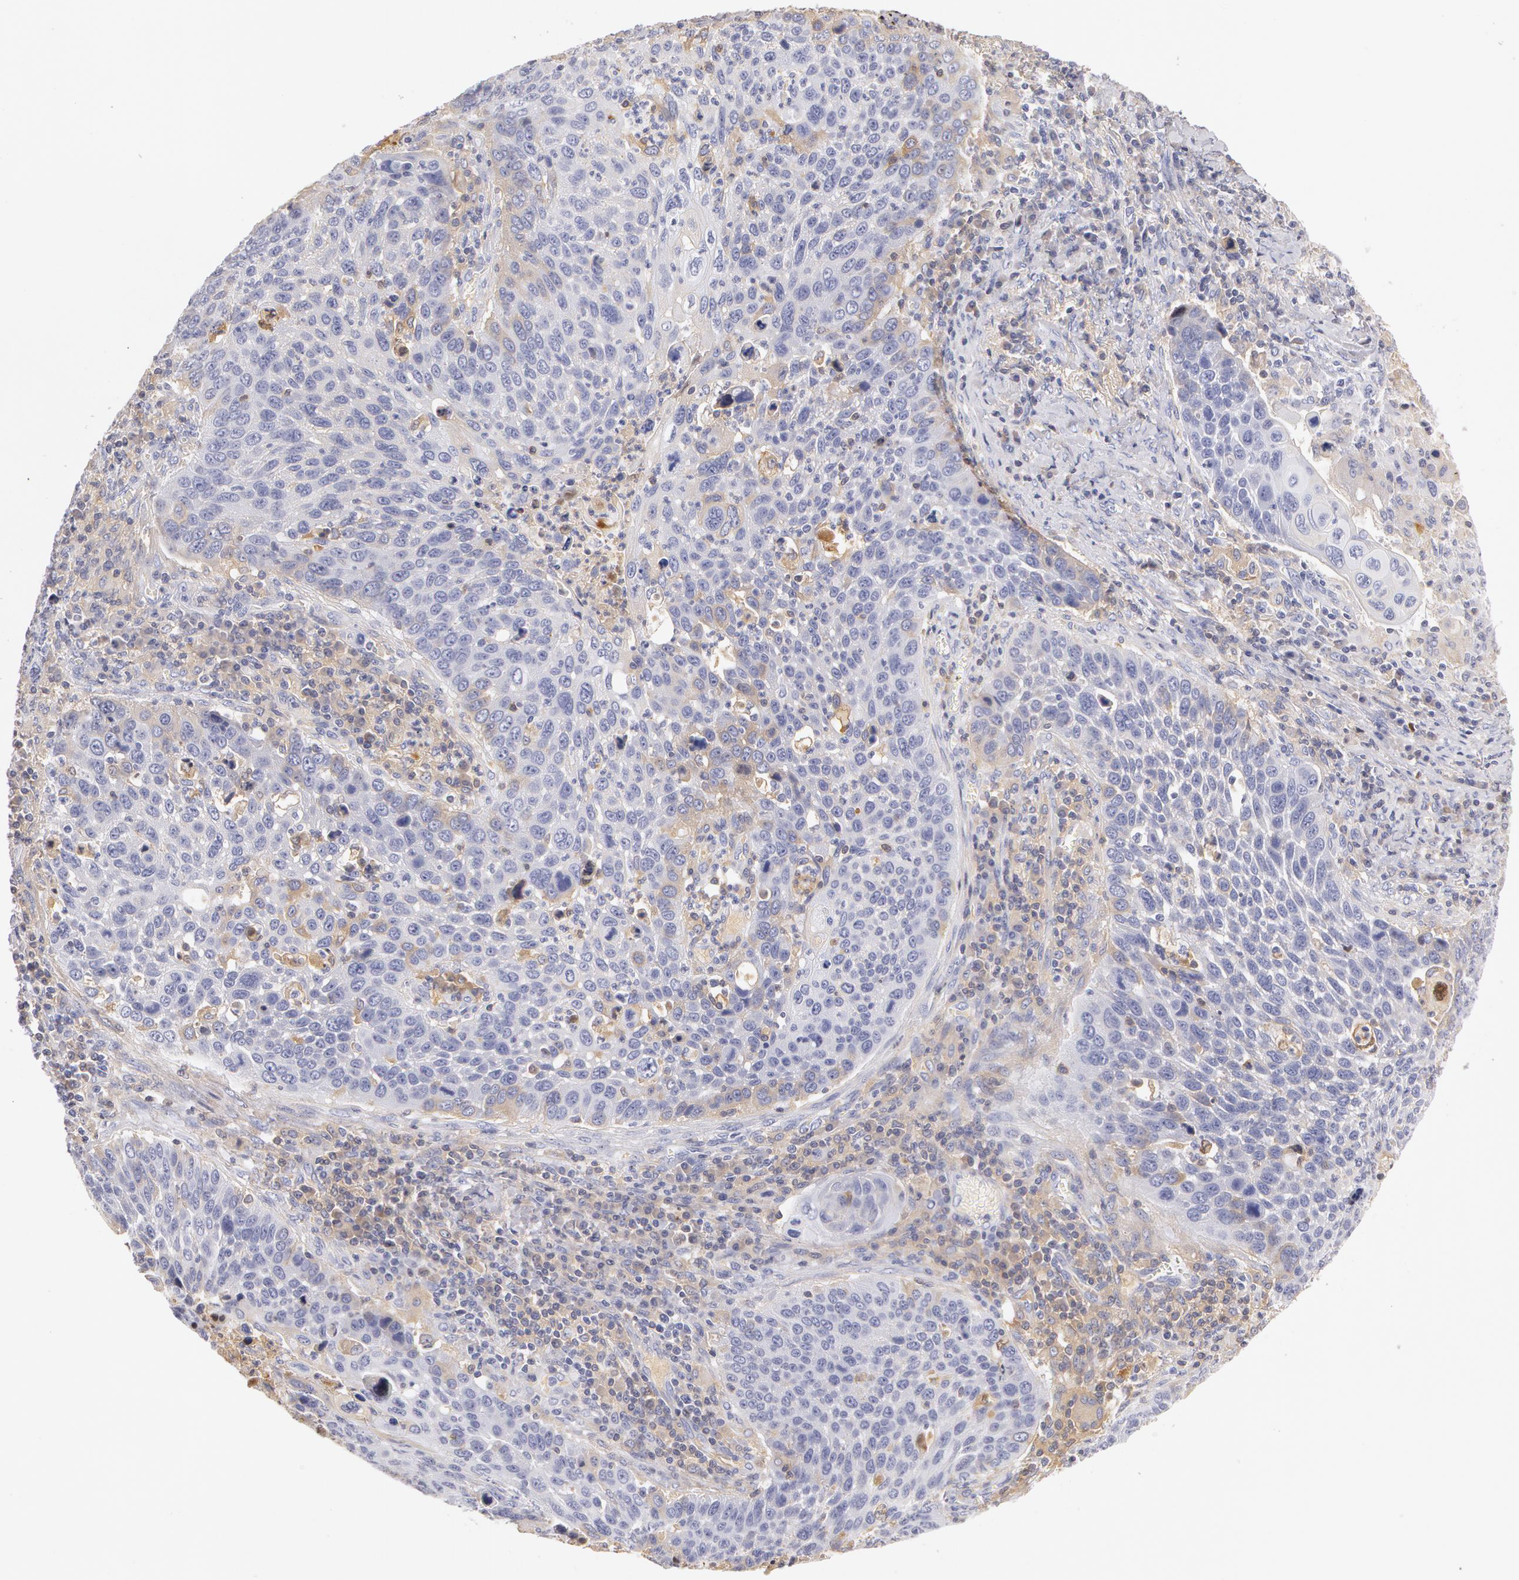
{"staining": {"intensity": "negative", "quantity": "none", "location": "none"}, "tissue": "lung cancer", "cell_type": "Tumor cells", "image_type": "cancer", "snomed": [{"axis": "morphology", "description": "Squamous cell carcinoma, NOS"}, {"axis": "topography", "description": "Lung"}], "caption": "IHC micrograph of neoplastic tissue: human lung squamous cell carcinoma stained with DAB displays no significant protein positivity in tumor cells.", "gene": "AHSG", "patient": {"sex": "male", "age": 68}}